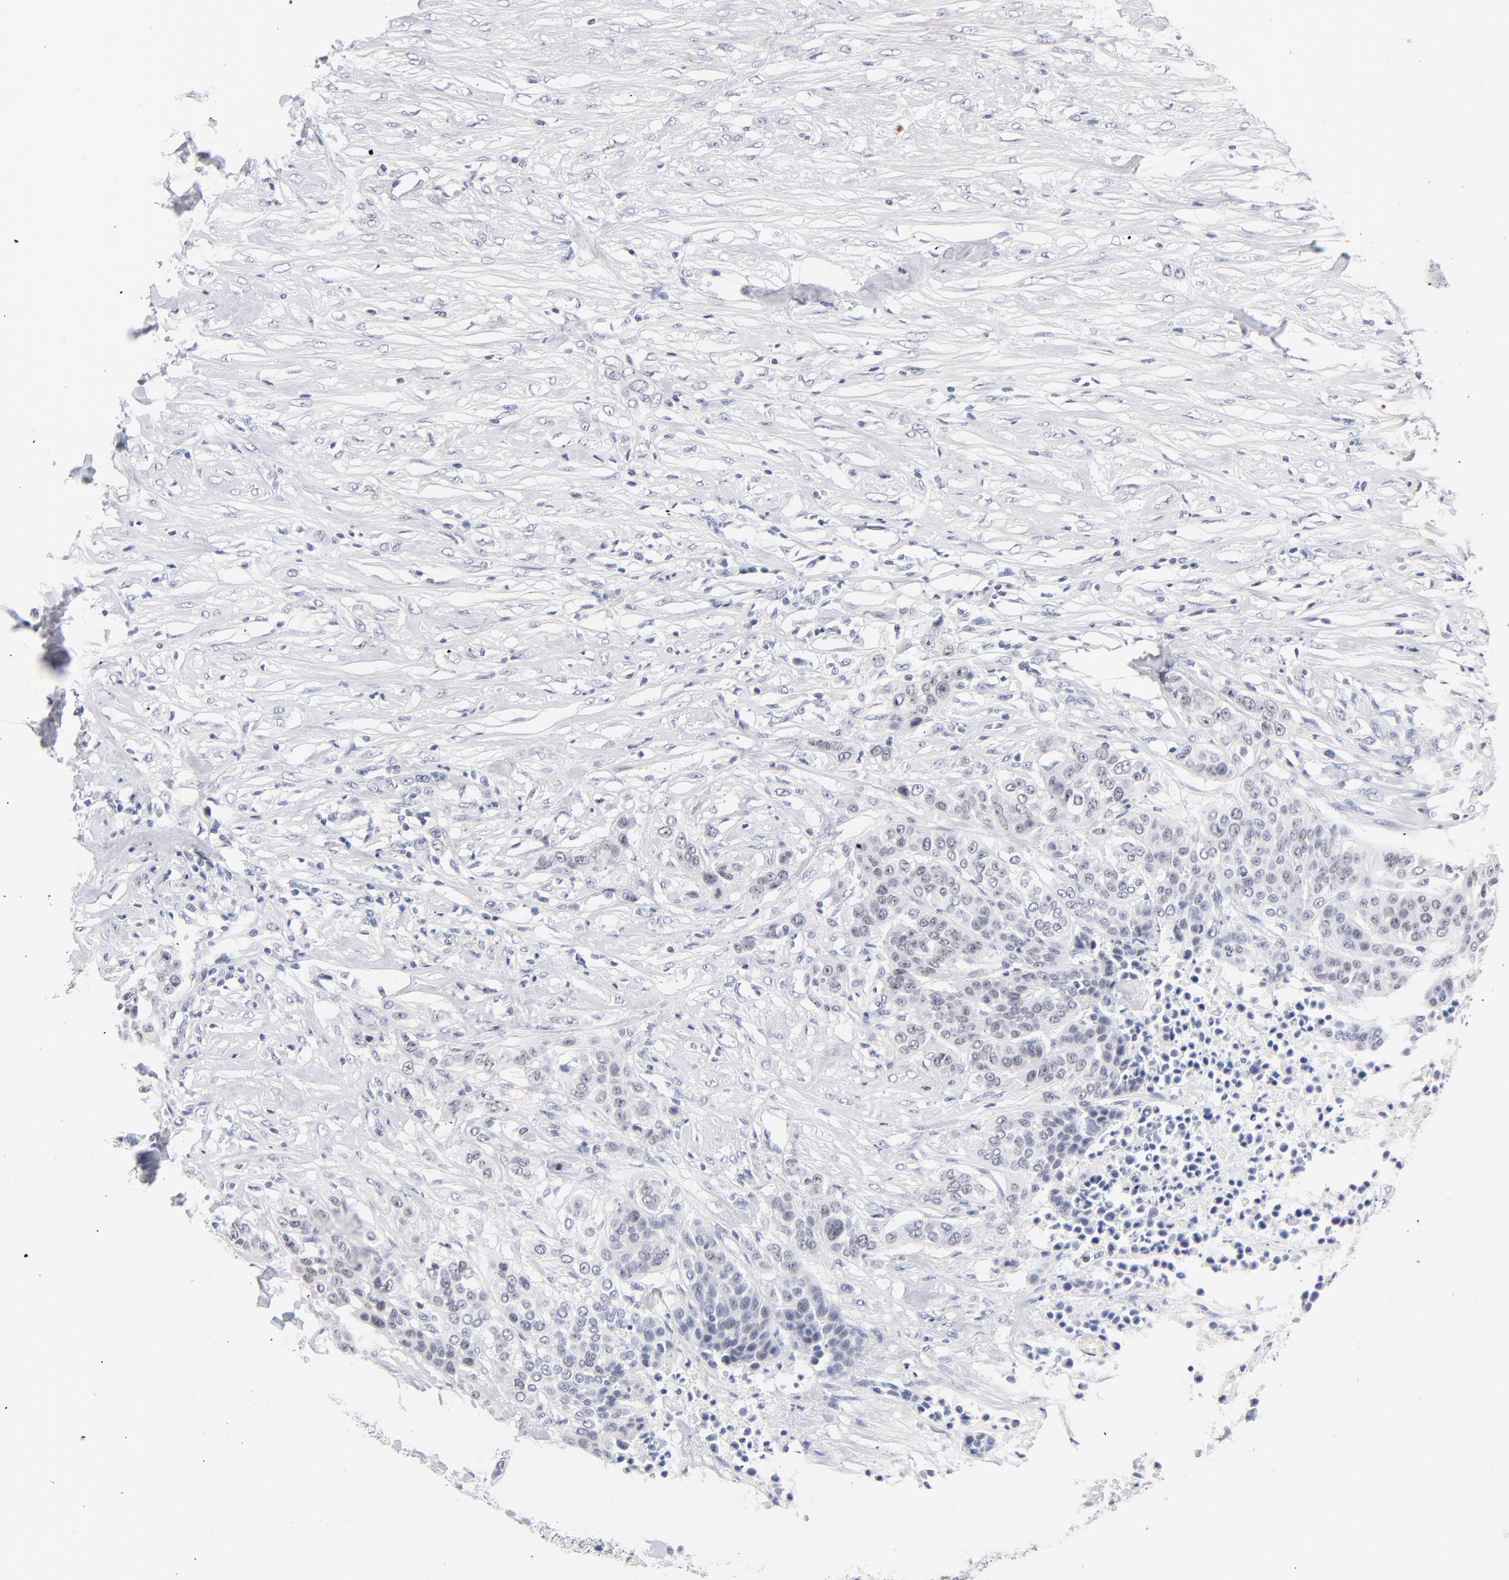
{"staining": {"intensity": "weak", "quantity": "25%-75%", "location": "nuclear"}, "tissue": "urothelial cancer", "cell_type": "Tumor cells", "image_type": "cancer", "snomed": [{"axis": "morphology", "description": "Urothelial carcinoma, High grade"}, {"axis": "topography", "description": "Urinary bladder"}], "caption": "Urothelial cancer stained with IHC exhibits weak nuclear staining in approximately 25%-75% of tumor cells. The protein is stained brown, and the nuclei are stained in blue (DAB IHC with brightfield microscopy, high magnification).", "gene": "ORC2", "patient": {"sex": "male", "age": 74}}